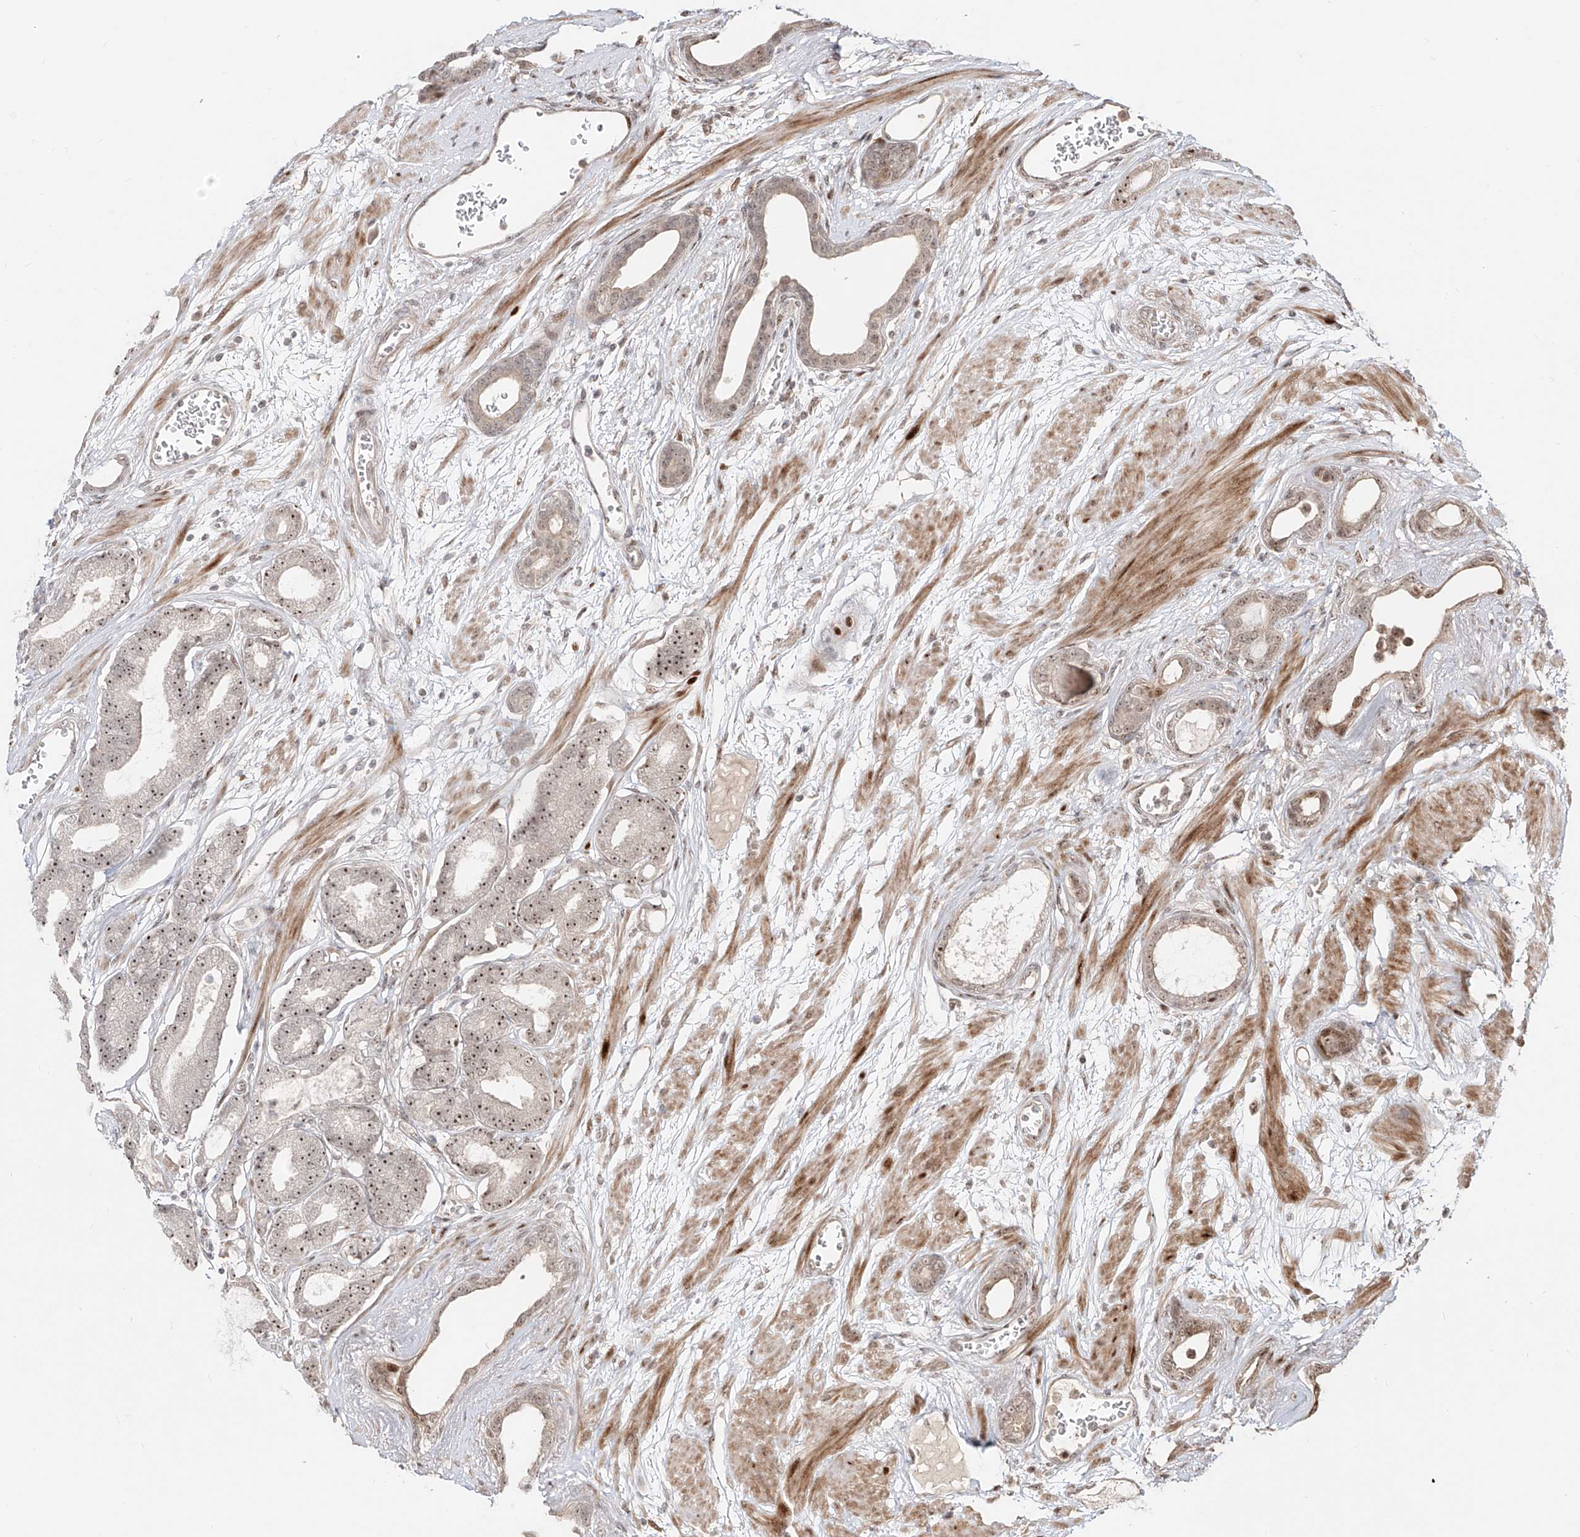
{"staining": {"intensity": "moderate", "quantity": ">75%", "location": "nuclear"}, "tissue": "prostate cancer", "cell_type": "Tumor cells", "image_type": "cancer", "snomed": [{"axis": "morphology", "description": "Adenocarcinoma, Low grade"}, {"axis": "topography", "description": "Prostate"}], "caption": "This is a photomicrograph of immunohistochemistry (IHC) staining of prostate cancer (low-grade adenocarcinoma), which shows moderate positivity in the nuclear of tumor cells.", "gene": "ZNF710", "patient": {"sex": "male", "age": 60}}